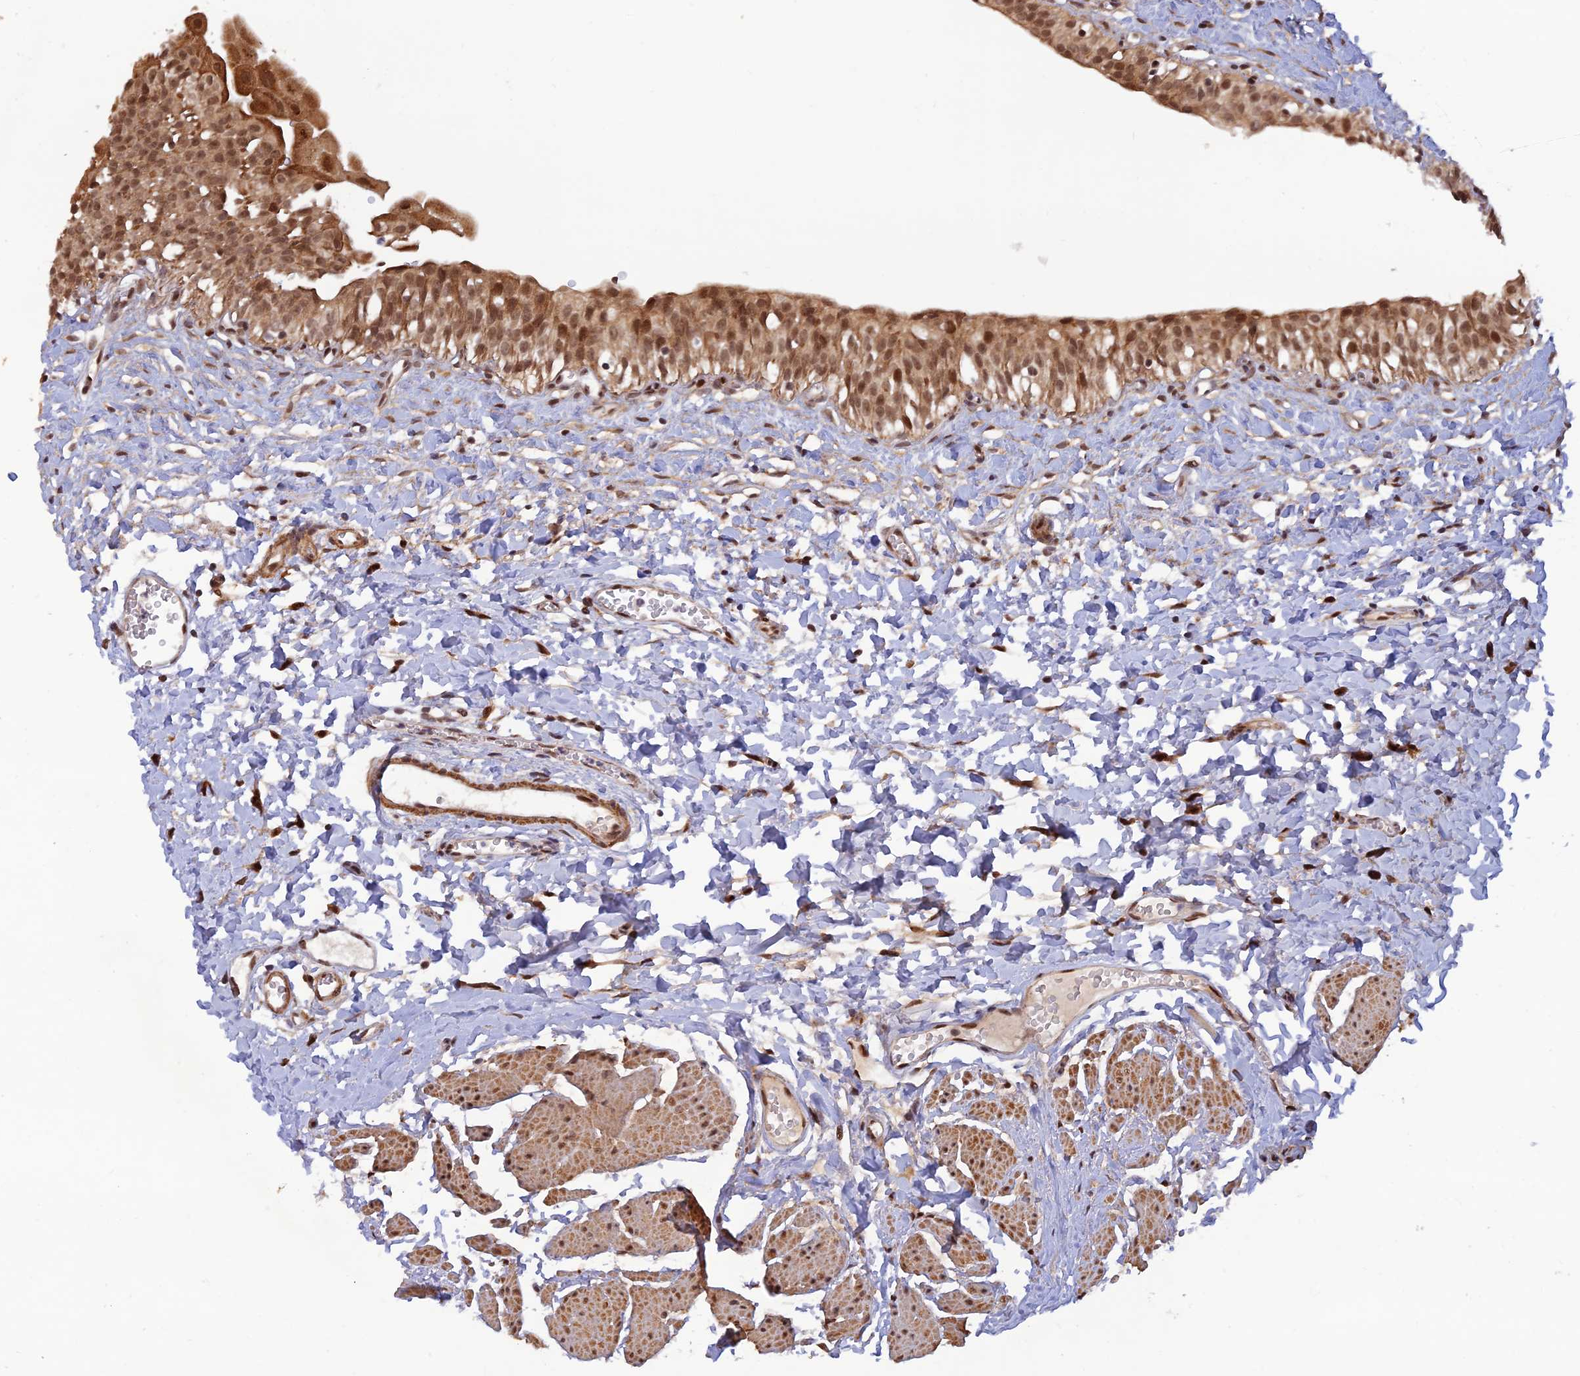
{"staining": {"intensity": "moderate", "quantity": ">75%", "location": "cytoplasmic/membranous,nuclear"}, "tissue": "urinary bladder", "cell_type": "Urothelial cells", "image_type": "normal", "snomed": [{"axis": "morphology", "description": "Normal tissue, NOS"}, {"axis": "topography", "description": "Urinary bladder"}], "caption": "Protein positivity by IHC shows moderate cytoplasmic/membranous,nuclear expression in approximately >75% of urothelial cells in benign urinary bladder.", "gene": "ZNF565", "patient": {"sex": "male", "age": 51}}